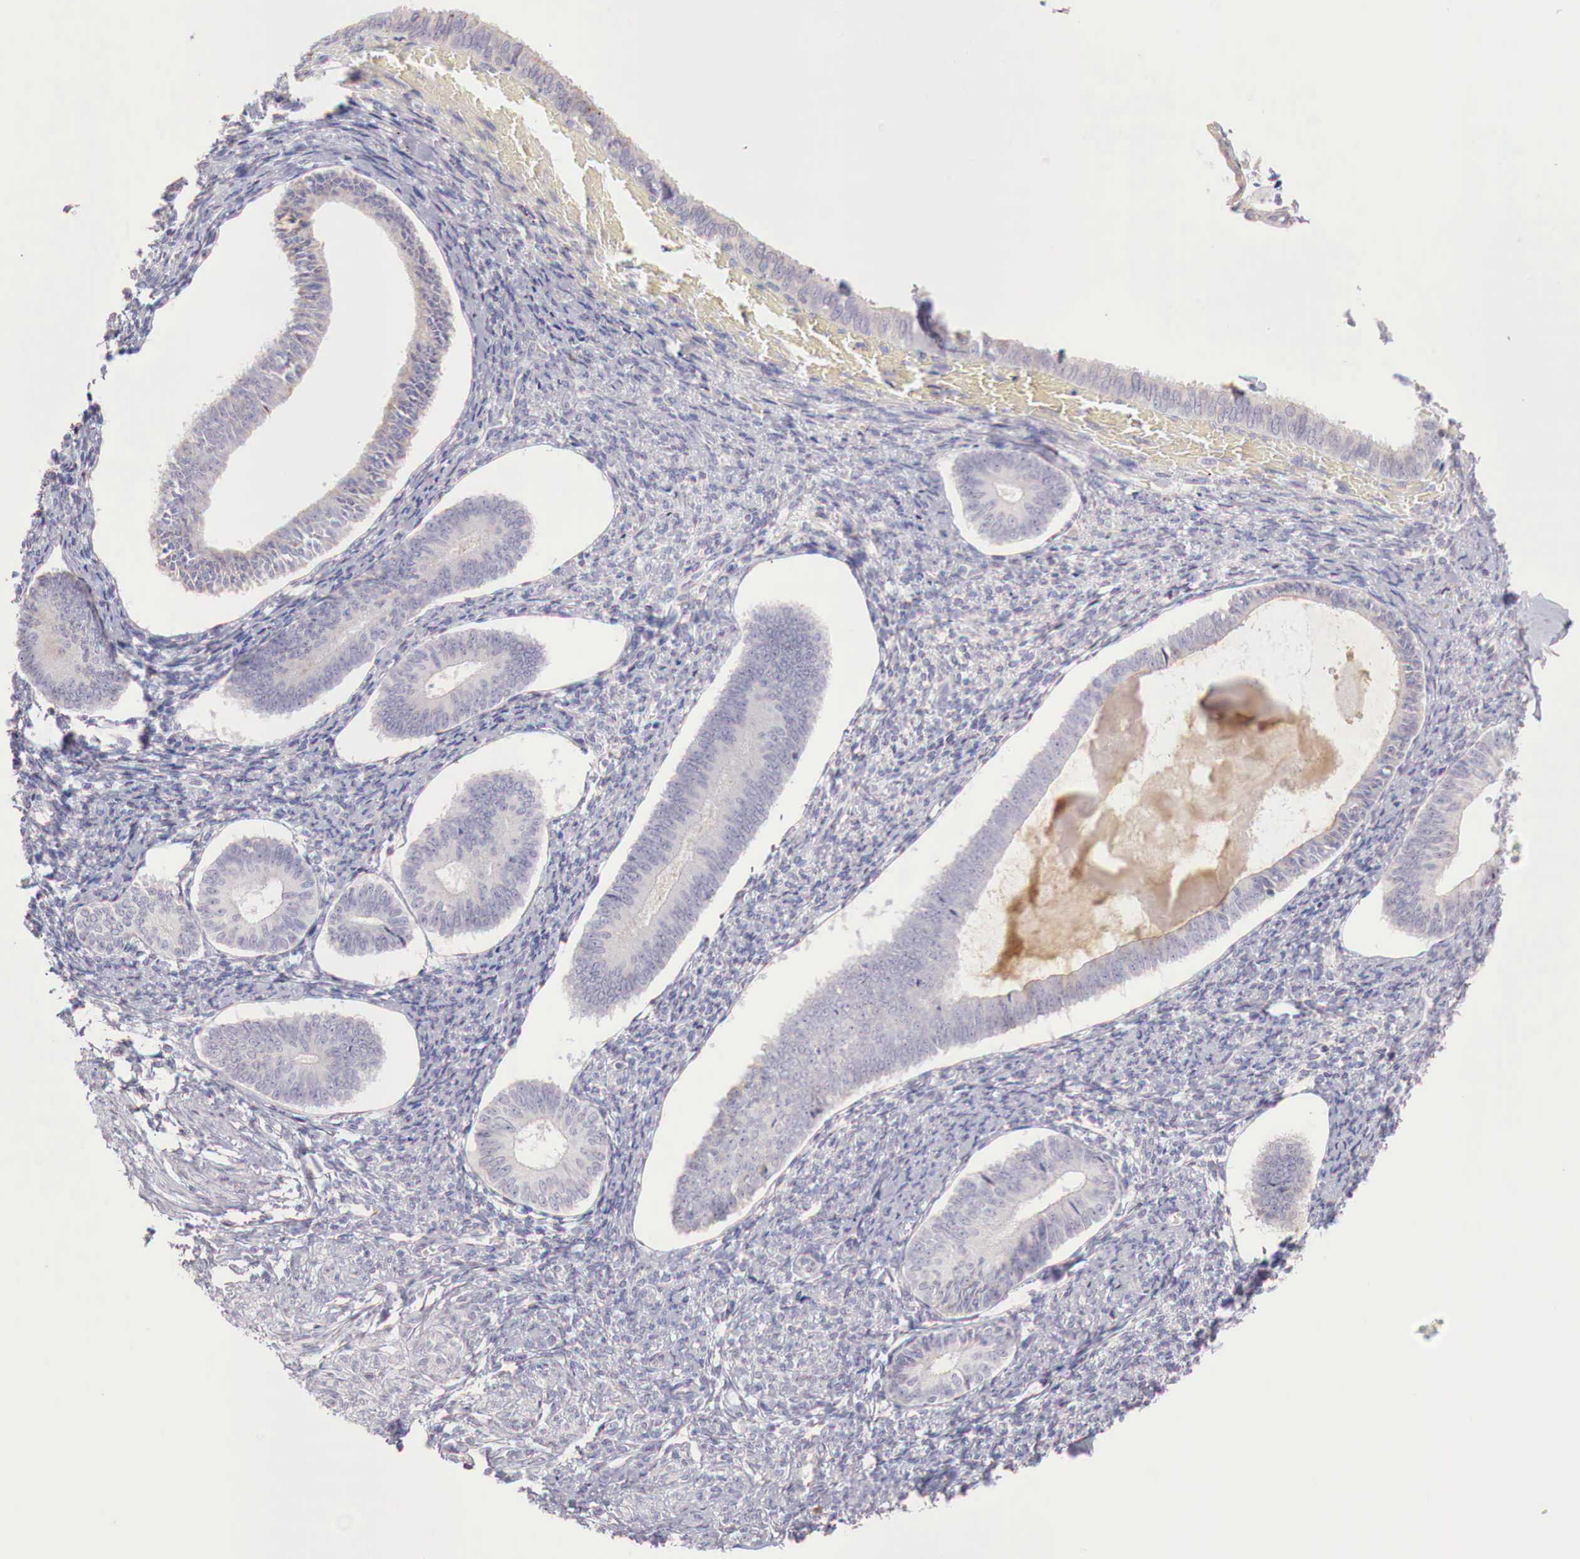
{"staining": {"intensity": "negative", "quantity": "none", "location": "none"}, "tissue": "endometrium", "cell_type": "Cells in endometrial stroma", "image_type": "normal", "snomed": [{"axis": "morphology", "description": "Normal tissue, NOS"}, {"axis": "topography", "description": "Endometrium"}], "caption": "High magnification brightfield microscopy of normal endometrium stained with DAB (3,3'-diaminobenzidine) (brown) and counterstained with hematoxylin (blue): cells in endometrial stroma show no significant positivity.", "gene": "XPNPEP2", "patient": {"sex": "female", "age": 82}}